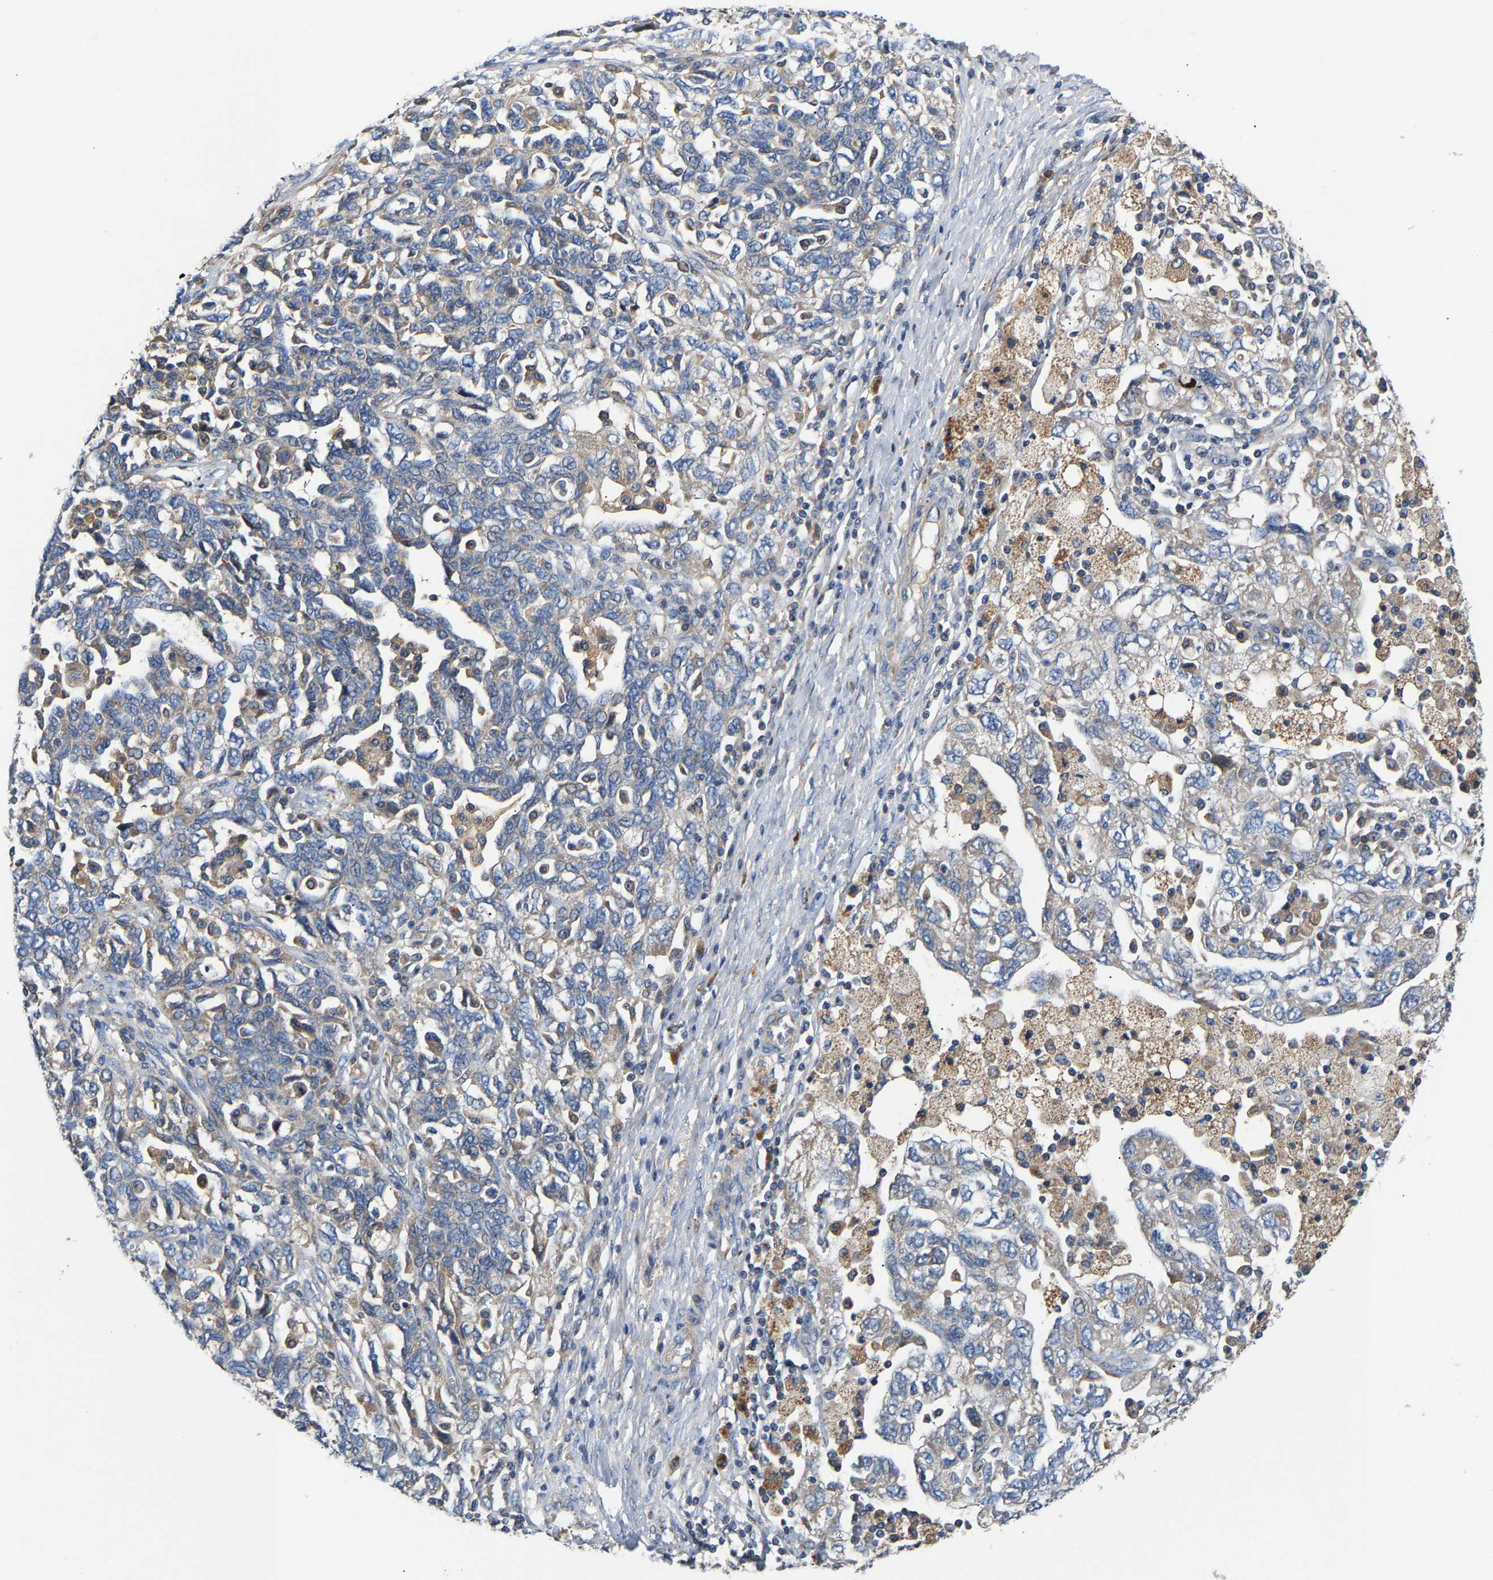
{"staining": {"intensity": "negative", "quantity": "none", "location": "none"}, "tissue": "ovarian cancer", "cell_type": "Tumor cells", "image_type": "cancer", "snomed": [{"axis": "morphology", "description": "Carcinoma, NOS"}, {"axis": "morphology", "description": "Cystadenocarcinoma, serous, NOS"}, {"axis": "topography", "description": "Ovary"}], "caption": "An immunohistochemistry image of carcinoma (ovarian) is shown. There is no staining in tumor cells of carcinoma (ovarian).", "gene": "CCDC171", "patient": {"sex": "female", "age": 69}}